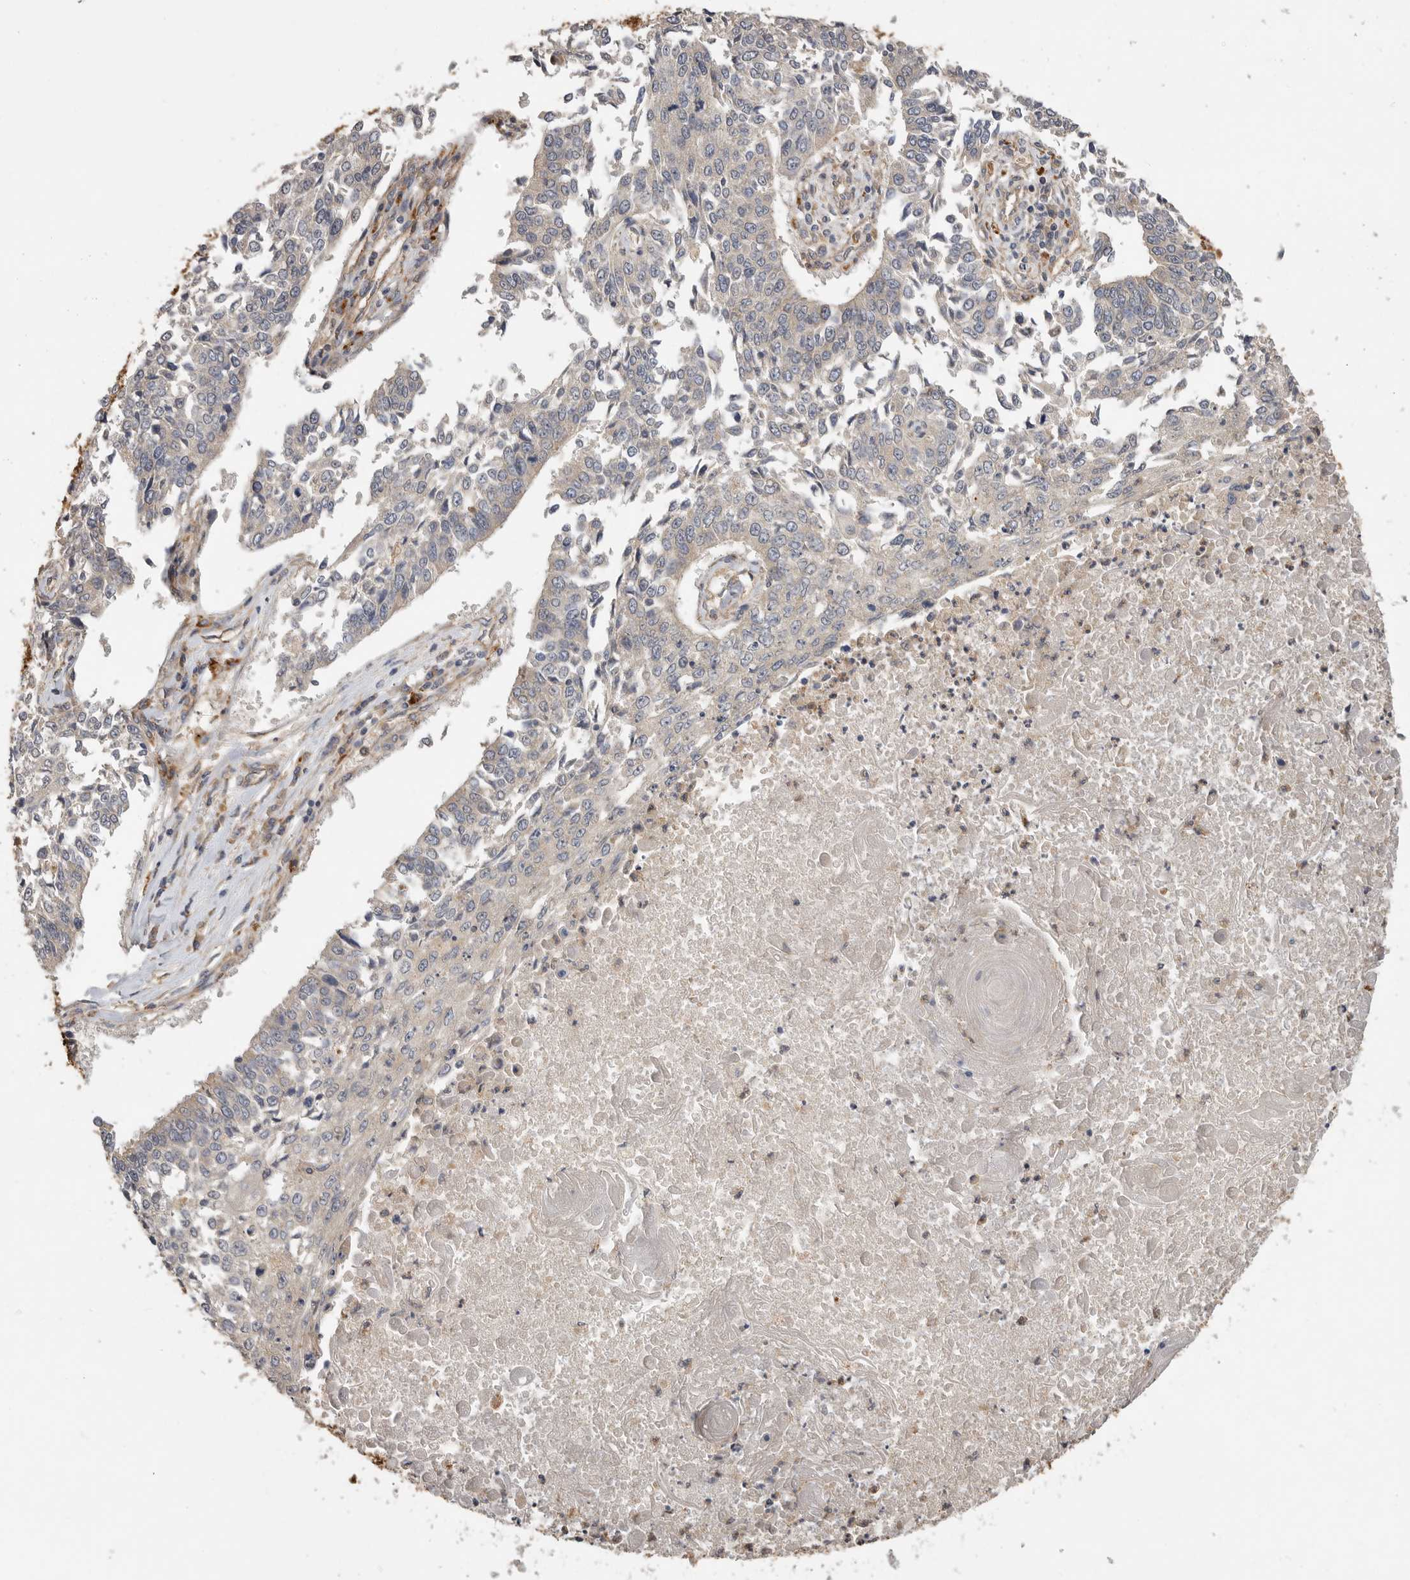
{"staining": {"intensity": "negative", "quantity": "none", "location": "none"}, "tissue": "lung cancer", "cell_type": "Tumor cells", "image_type": "cancer", "snomed": [{"axis": "morphology", "description": "Normal tissue, NOS"}, {"axis": "morphology", "description": "Squamous cell carcinoma, NOS"}, {"axis": "topography", "description": "Cartilage tissue"}, {"axis": "topography", "description": "Bronchus"}, {"axis": "topography", "description": "Lung"}, {"axis": "topography", "description": "Peripheral nerve tissue"}], "caption": "Lung squamous cell carcinoma was stained to show a protein in brown. There is no significant expression in tumor cells.", "gene": "ZNF232", "patient": {"sex": "female", "age": 49}}